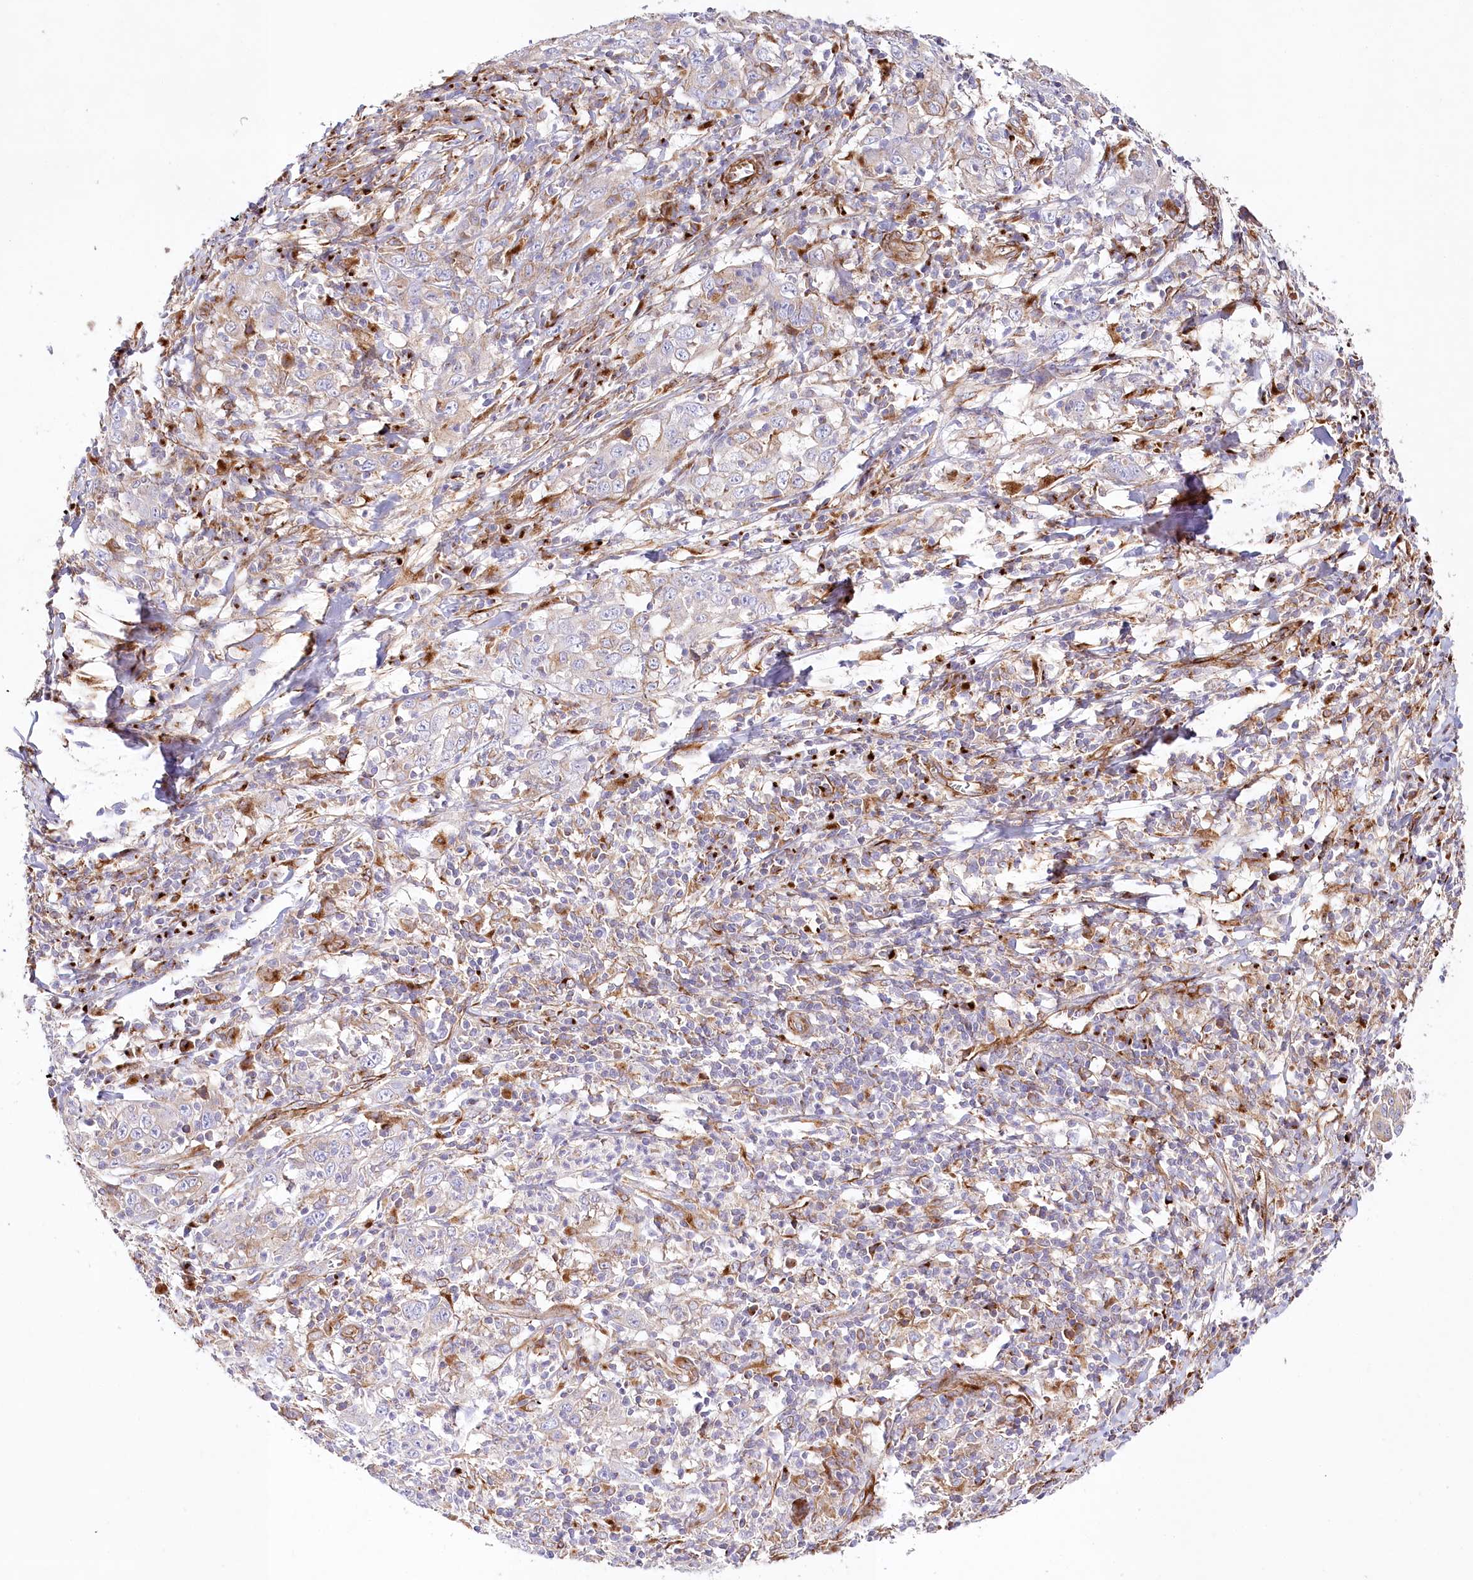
{"staining": {"intensity": "moderate", "quantity": "25%-75%", "location": "cytoplasmic/membranous"}, "tissue": "cervical cancer", "cell_type": "Tumor cells", "image_type": "cancer", "snomed": [{"axis": "morphology", "description": "Squamous cell carcinoma, NOS"}, {"axis": "topography", "description": "Cervix"}], "caption": "Tumor cells exhibit moderate cytoplasmic/membranous positivity in about 25%-75% of cells in squamous cell carcinoma (cervical). The staining was performed using DAB (3,3'-diaminobenzidine) to visualize the protein expression in brown, while the nuclei were stained in blue with hematoxylin (Magnification: 20x).", "gene": "ABRAXAS2", "patient": {"sex": "female", "age": 46}}